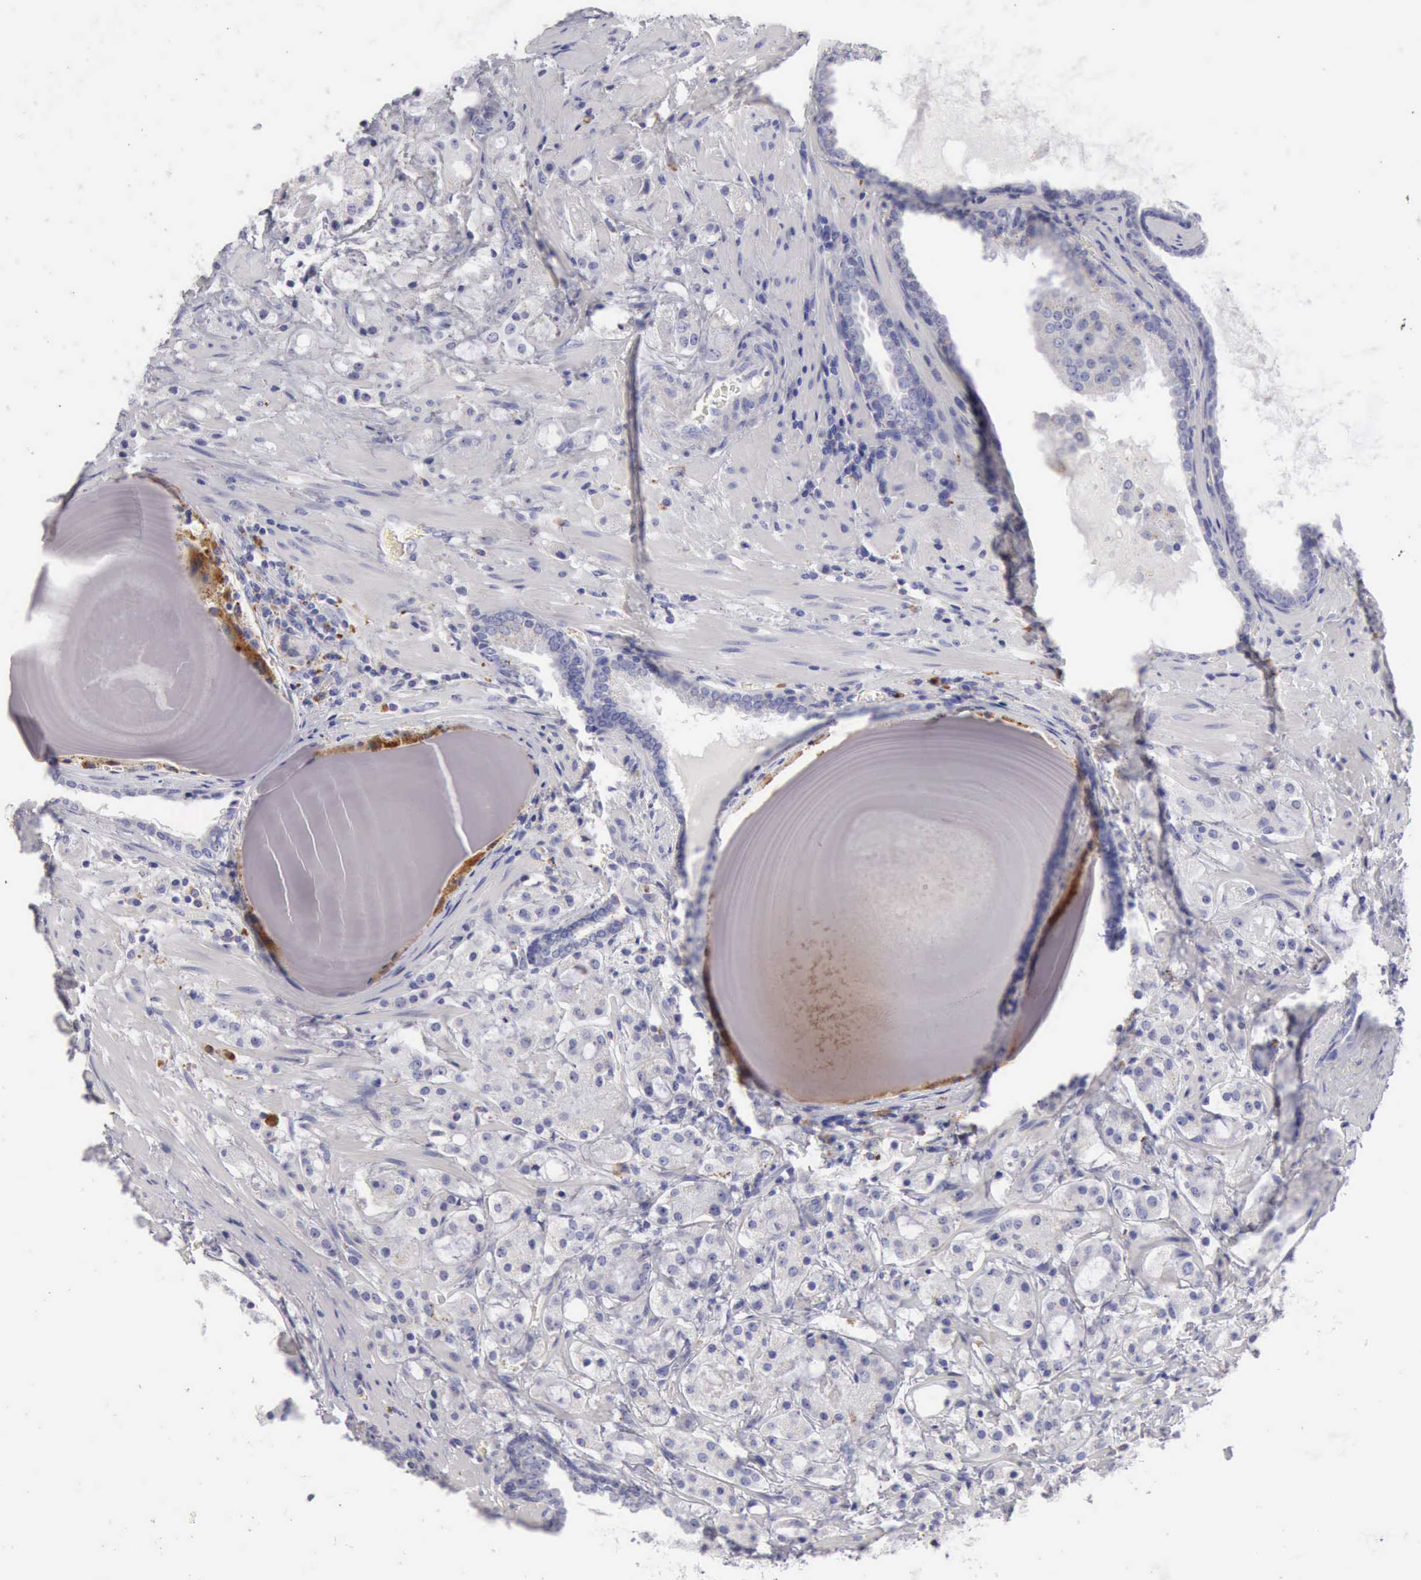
{"staining": {"intensity": "negative", "quantity": "none", "location": "none"}, "tissue": "prostate cancer", "cell_type": "Tumor cells", "image_type": "cancer", "snomed": [{"axis": "morphology", "description": "Adenocarcinoma, High grade"}, {"axis": "topography", "description": "Prostate"}], "caption": "Immunohistochemistry (IHC) micrograph of neoplastic tissue: prostate cancer stained with DAB (3,3'-diaminobenzidine) displays no significant protein expression in tumor cells.", "gene": "CTSS", "patient": {"sex": "male", "age": 68}}